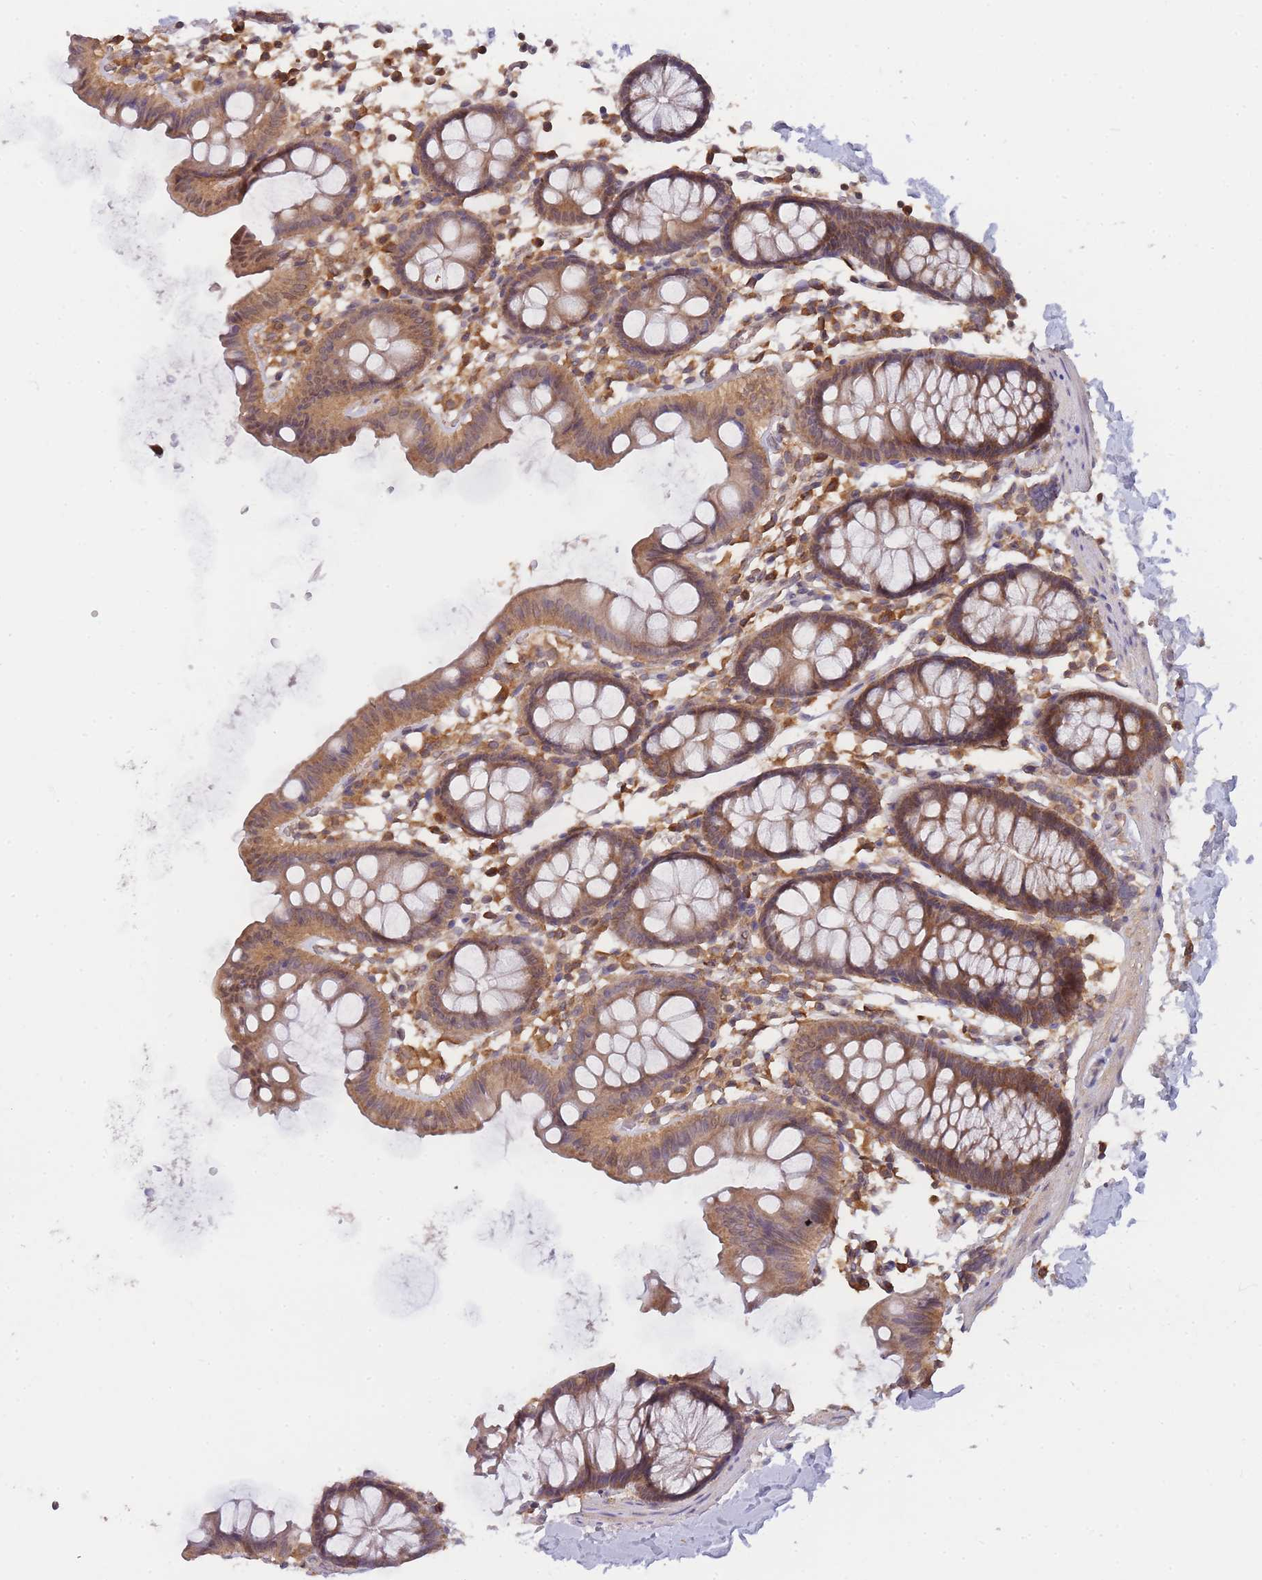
{"staining": {"intensity": "moderate", "quantity": ">75%", "location": "cytoplasmic/membranous"}, "tissue": "colon", "cell_type": "Glandular cells", "image_type": "normal", "snomed": [{"axis": "morphology", "description": "Normal tissue, NOS"}, {"axis": "topography", "description": "Colon"}], "caption": "Immunohistochemical staining of unremarkable colon exhibits medium levels of moderate cytoplasmic/membranous expression in about >75% of glandular cells.", "gene": "PIP4P1", "patient": {"sex": "male", "age": 75}}